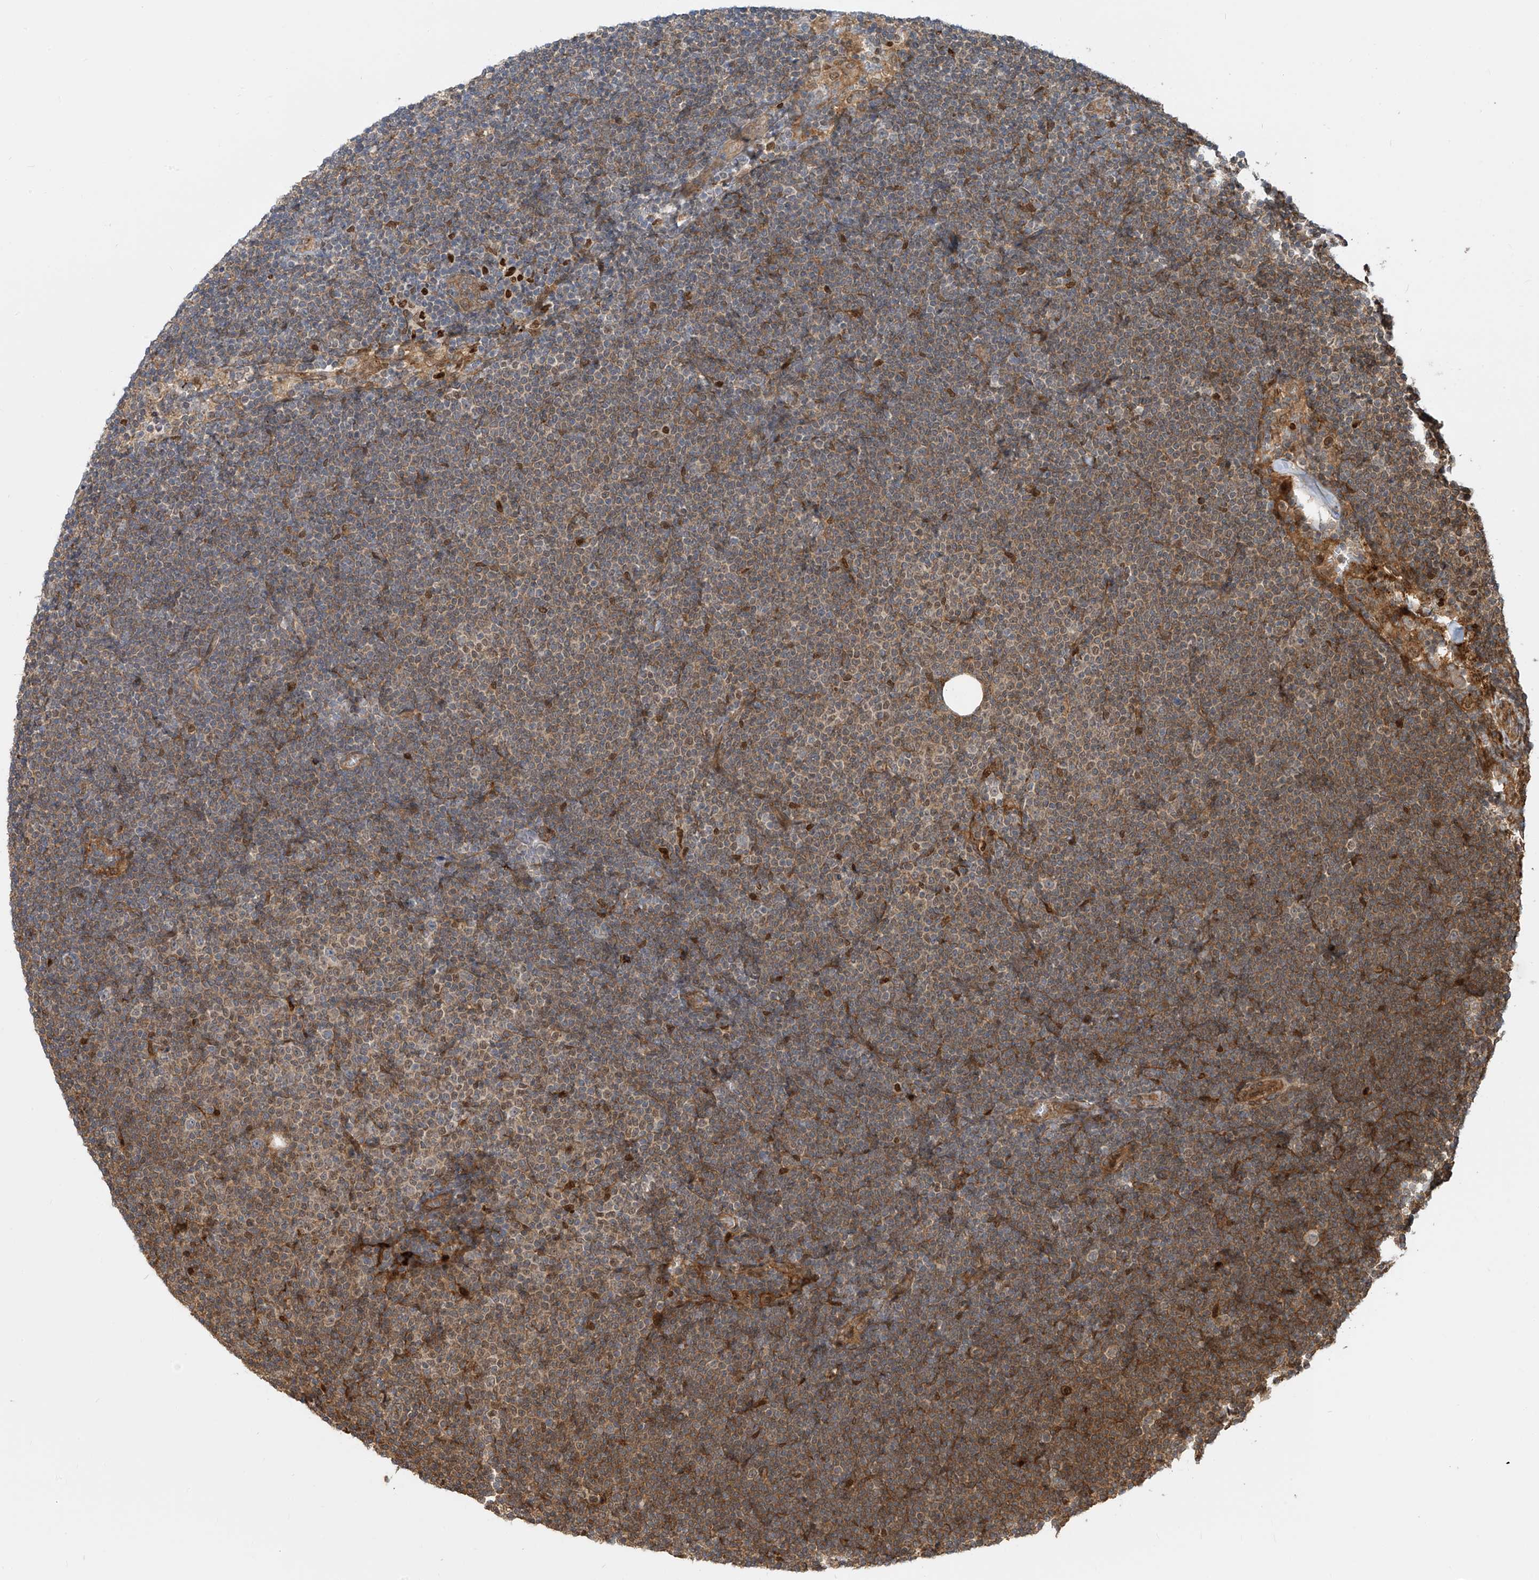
{"staining": {"intensity": "moderate", "quantity": "25%-75%", "location": "cytoplasmic/membranous"}, "tissue": "lymphoma", "cell_type": "Tumor cells", "image_type": "cancer", "snomed": [{"axis": "morphology", "description": "Malignant lymphoma, non-Hodgkin's type, Low grade"}, {"axis": "topography", "description": "Lymph node"}], "caption": "Lymphoma stained with IHC demonstrates moderate cytoplasmic/membranous staining in about 25%-75% of tumor cells.", "gene": "ATAD2B", "patient": {"sex": "female", "age": 53}}